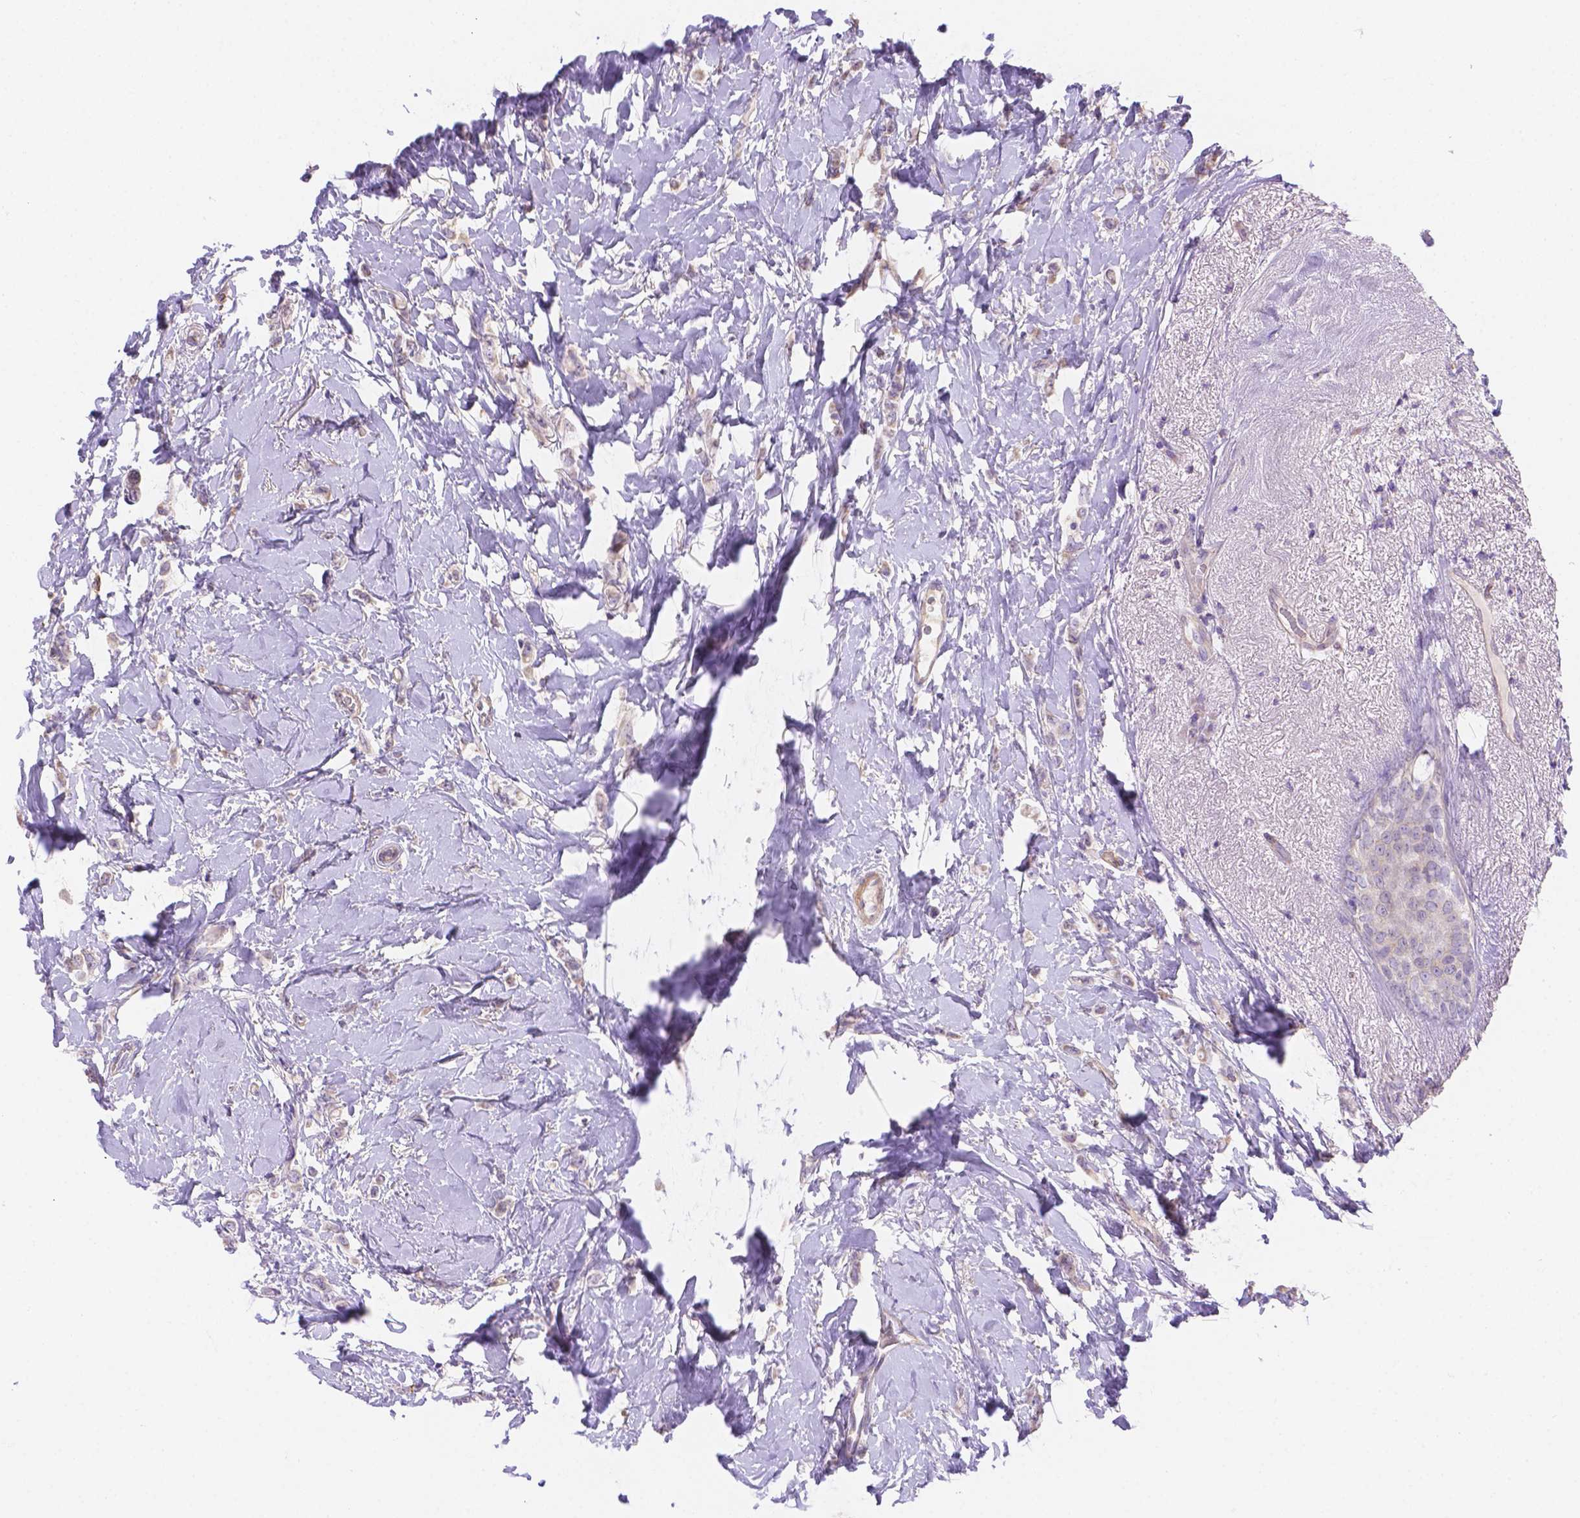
{"staining": {"intensity": "negative", "quantity": "none", "location": "none"}, "tissue": "breast cancer", "cell_type": "Tumor cells", "image_type": "cancer", "snomed": [{"axis": "morphology", "description": "Lobular carcinoma"}, {"axis": "topography", "description": "Breast"}], "caption": "Tumor cells show no significant staining in breast lobular carcinoma.", "gene": "NXPE2", "patient": {"sex": "female", "age": 66}}